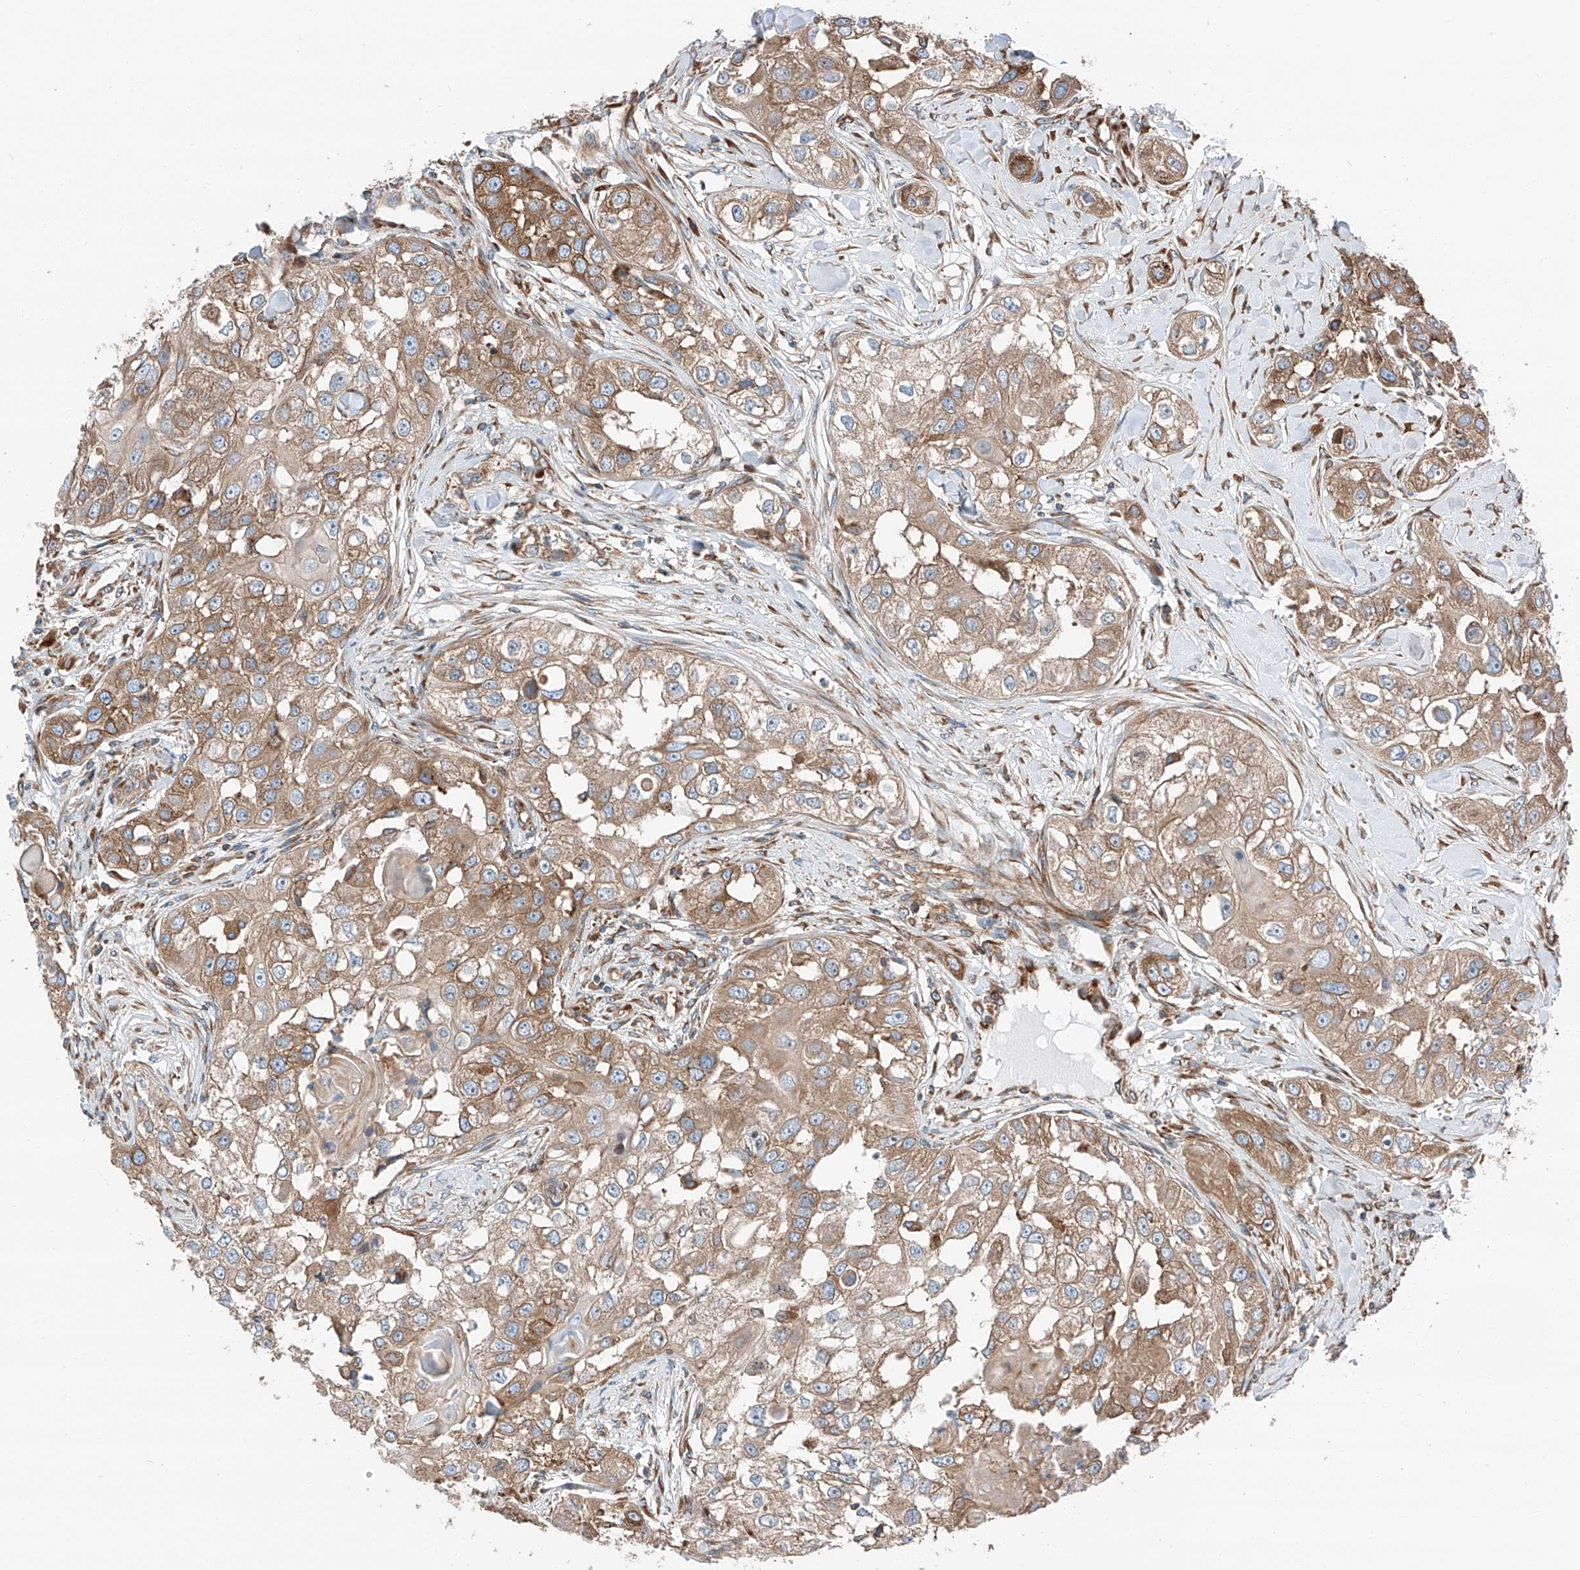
{"staining": {"intensity": "moderate", "quantity": ">75%", "location": "cytoplasmic/membranous"}, "tissue": "head and neck cancer", "cell_type": "Tumor cells", "image_type": "cancer", "snomed": [{"axis": "morphology", "description": "Normal tissue, NOS"}, {"axis": "morphology", "description": "Squamous cell carcinoma, NOS"}, {"axis": "topography", "description": "Skeletal muscle"}, {"axis": "topography", "description": "Head-Neck"}], "caption": "This histopathology image exhibits IHC staining of human head and neck cancer (squamous cell carcinoma), with medium moderate cytoplasmic/membranous positivity in about >75% of tumor cells.", "gene": "ZC3H15", "patient": {"sex": "male", "age": 51}}